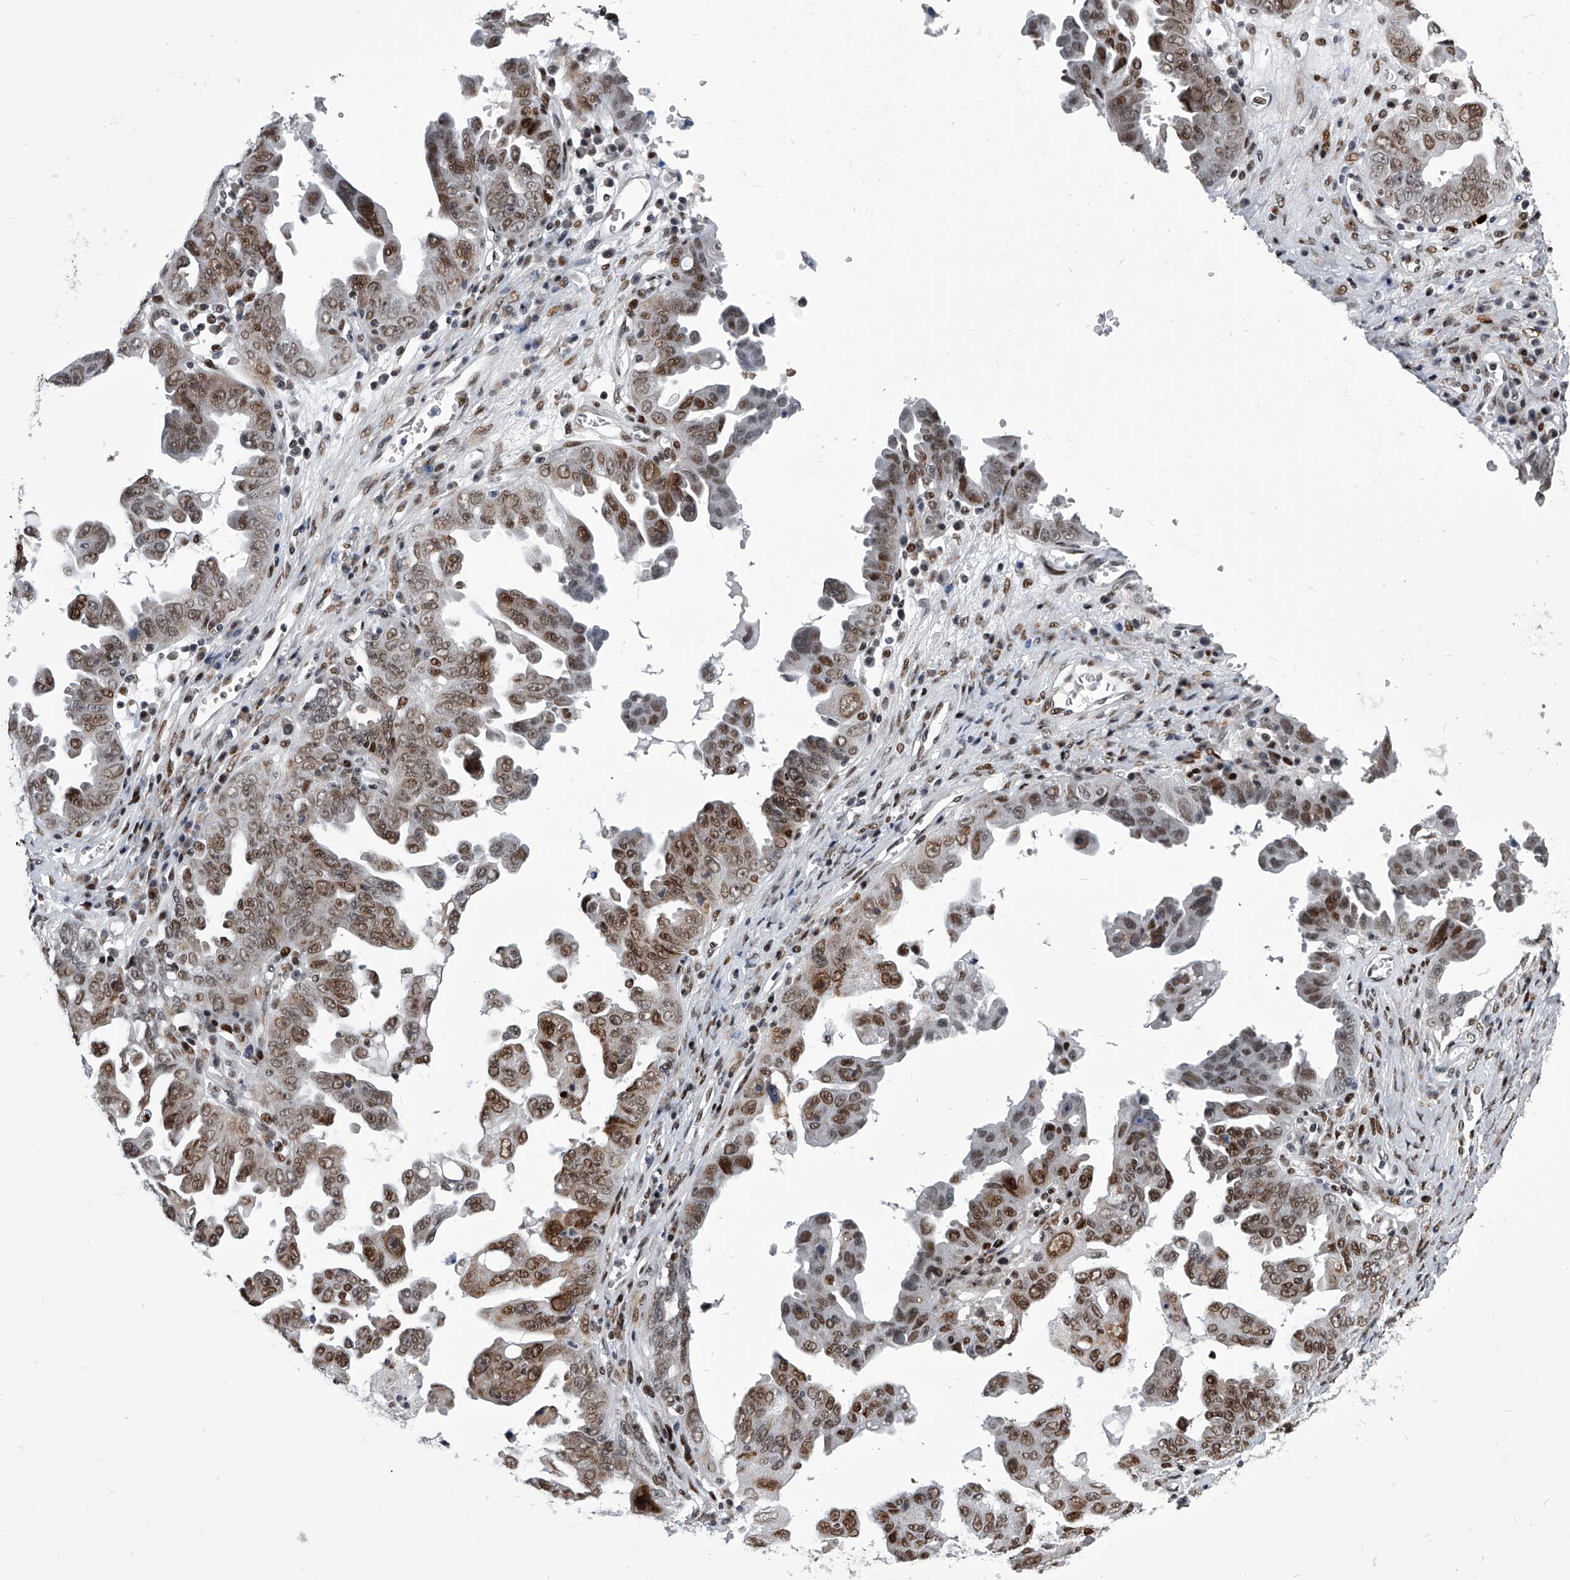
{"staining": {"intensity": "moderate", "quantity": ">75%", "location": "nuclear"}, "tissue": "ovarian cancer", "cell_type": "Tumor cells", "image_type": "cancer", "snomed": [{"axis": "morphology", "description": "Carcinoma, endometroid"}, {"axis": "topography", "description": "Ovary"}], "caption": "Protein staining of ovarian cancer (endometroid carcinoma) tissue exhibits moderate nuclear staining in about >75% of tumor cells. The protein of interest is stained brown, and the nuclei are stained in blue (DAB IHC with brightfield microscopy, high magnification).", "gene": "CMTR1", "patient": {"sex": "female", "age": 62}}